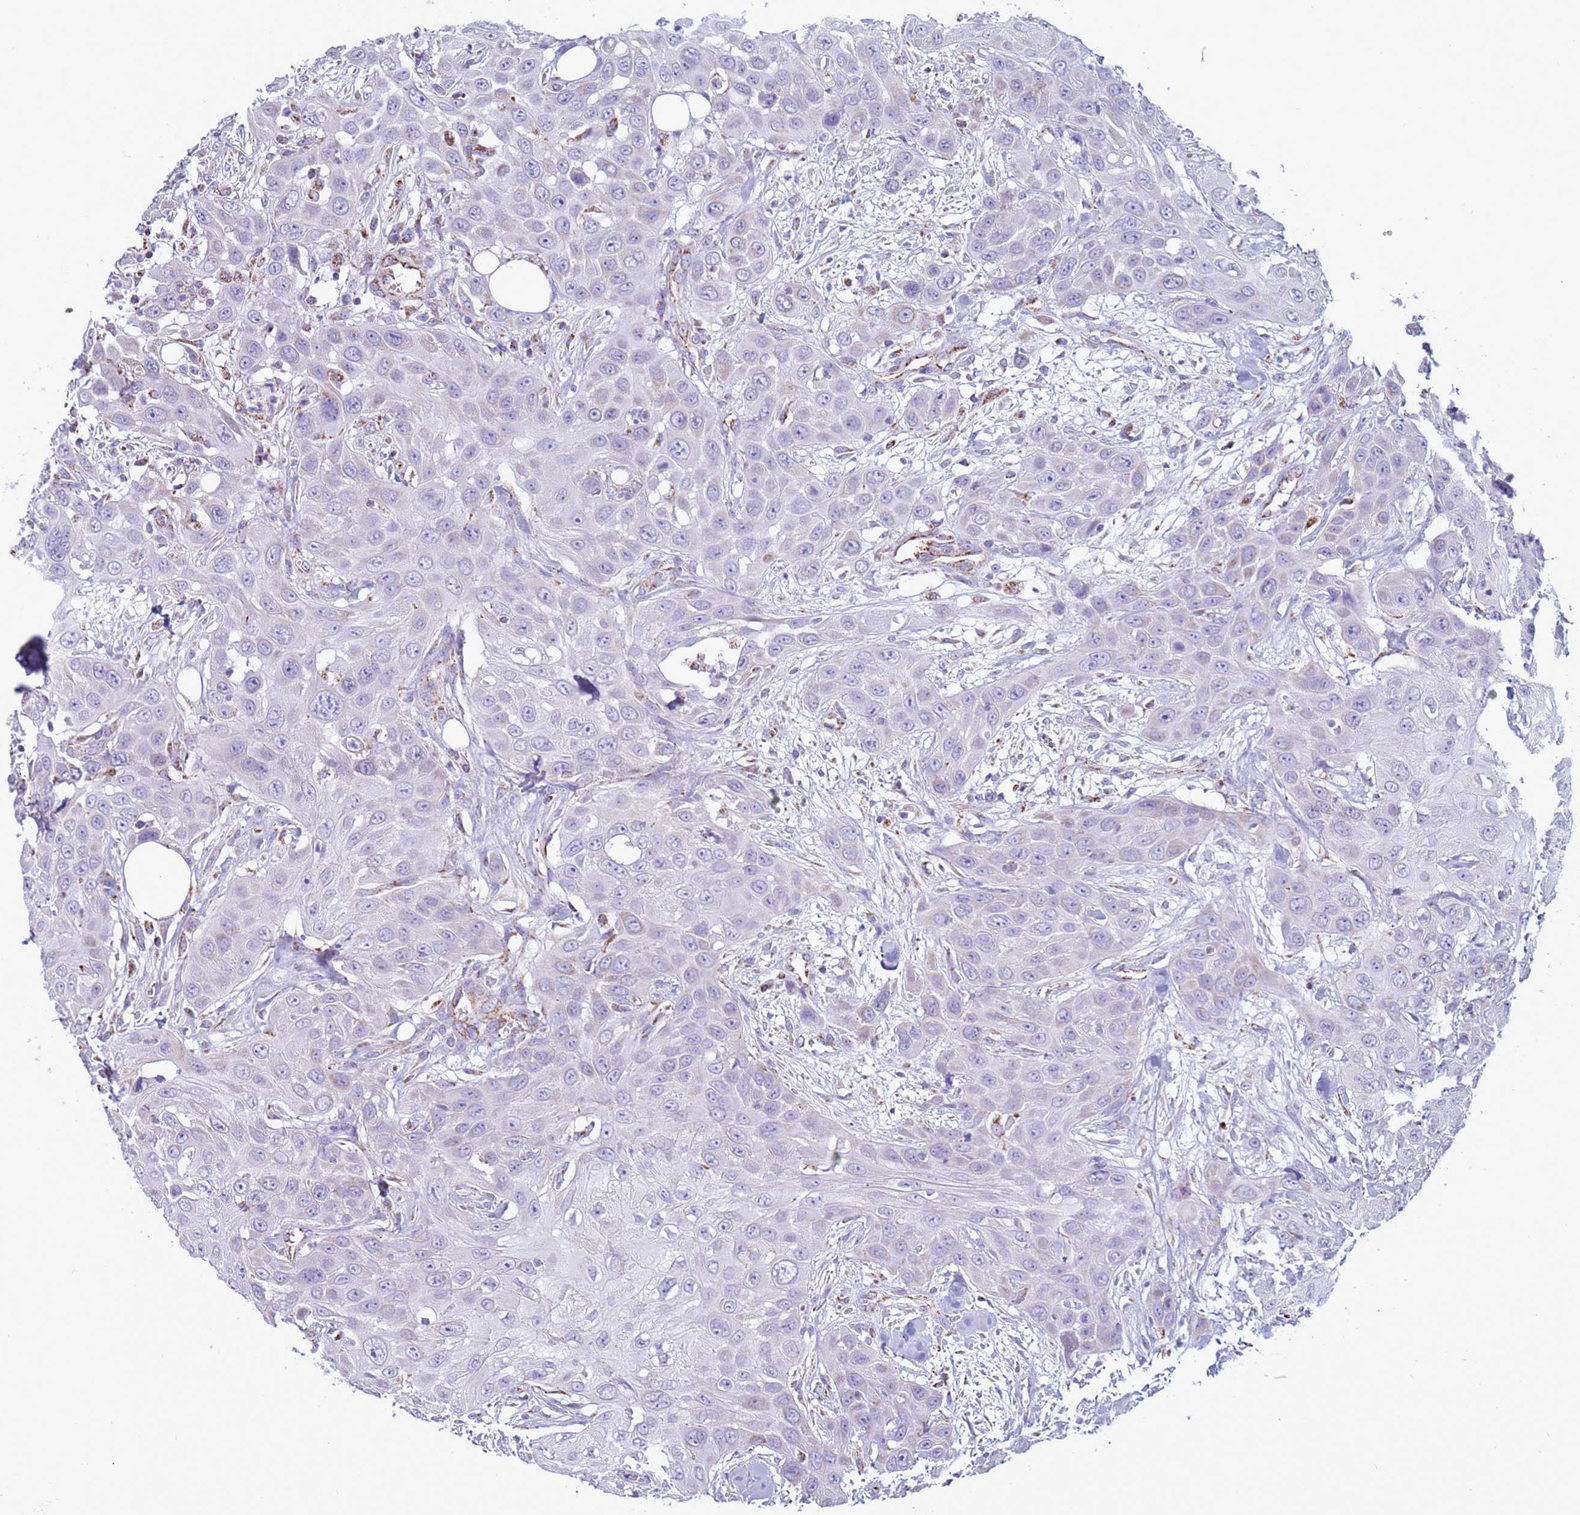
{"staining": {"intensity": "negative", "quantity": "none", "location": "none"}, "tissue": "head and neck cancer", "cell_type": "Tumor cells", "image_type": "cancer", "snomed": [{"axis": "morphology", "description": "Squamous cell carcinoma, NOS"}, {"axis": "topography", "description": "Head-Neck"}], "caption": "High power microscopy image of an immunohistochemistry image of head and neck cancer, revealing no significant positivity in tumor cells. (DAB immunohistochemistry (IHC) visualized using brightfield microscopy, high magnification).", "gene": "NCALD", "patient": {"sex": "male", "age": 81}}